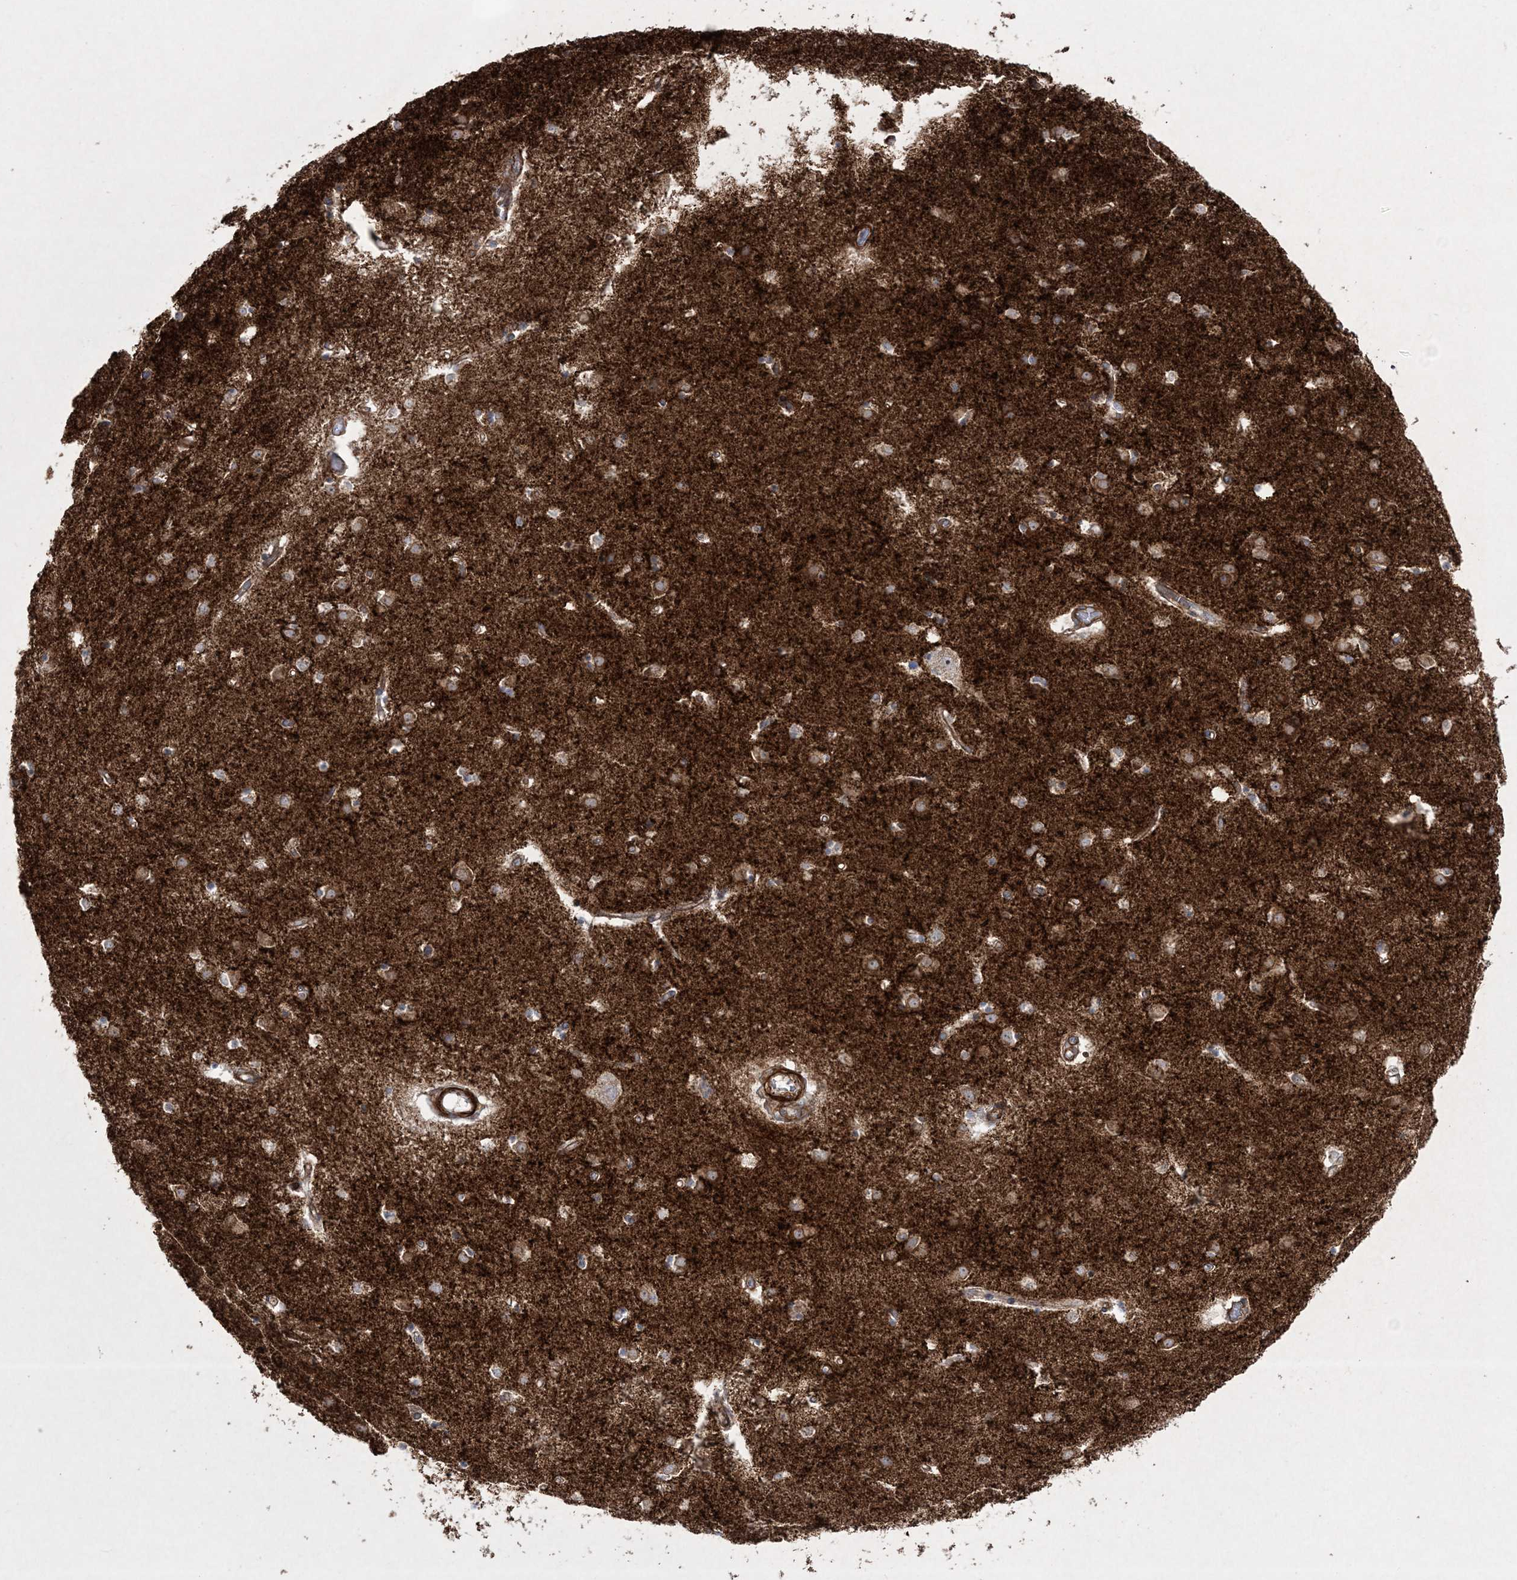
{"staining": {"intensity": "moderate", "quantity": ">75%", "location": "cytoplasmic/membranous"}, "tissue": "caudate", "cell_type": "Glial cells", "image_type": "normal", "snomed": [{"axis": "morphology", "description": "Normal tissue, NOS"}, {"axis": "topography", "description": "Lateral ventricle wall"}], "caption": "Immunohistochemical staining of unremarkable human caudate demonstrates >75% levels of moderate cytoplasmic/membranous protein positivity in about >75% of glial cells.", "gene": "RICTOR", "patient": {"sex": "male", "age": 45}}